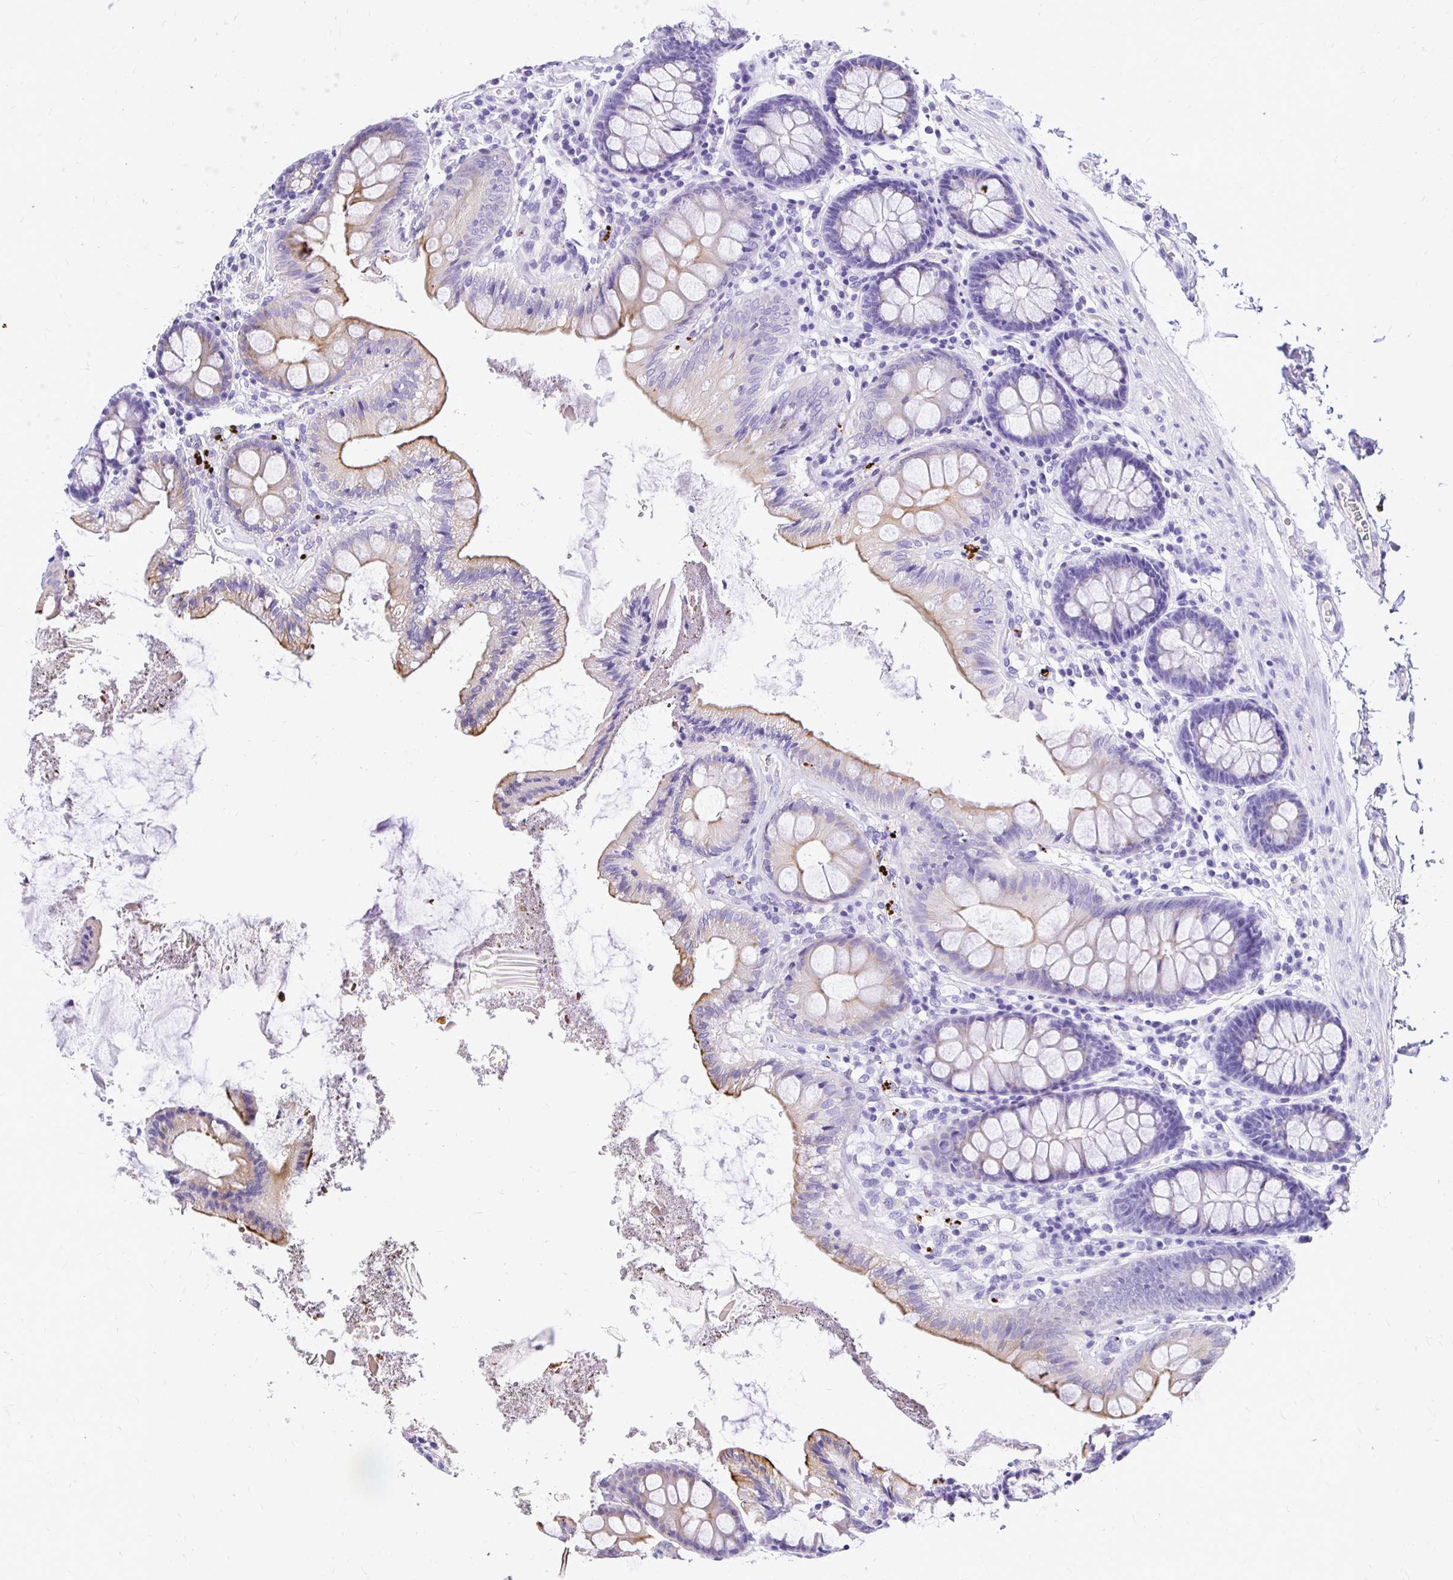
{"staining": {"intensity": "negative", "quantity": "none", "location": "none"}, "tissue": "colon", "cell_type": "Endothelial cells", "image_type": "normal", "snomed": [{"axis": "morphology", "description": "Normal tissue, NOS"}, {"axis": "topography", "description": "Colon"}], "caption": "Colon was stained to show a protein in brown. There is no significant expression in endothelial cells. (IHC, brightfield microscopy, high magnification).", "gene": "TAF1D", "patient": {"sex": "male", "age": 84}}